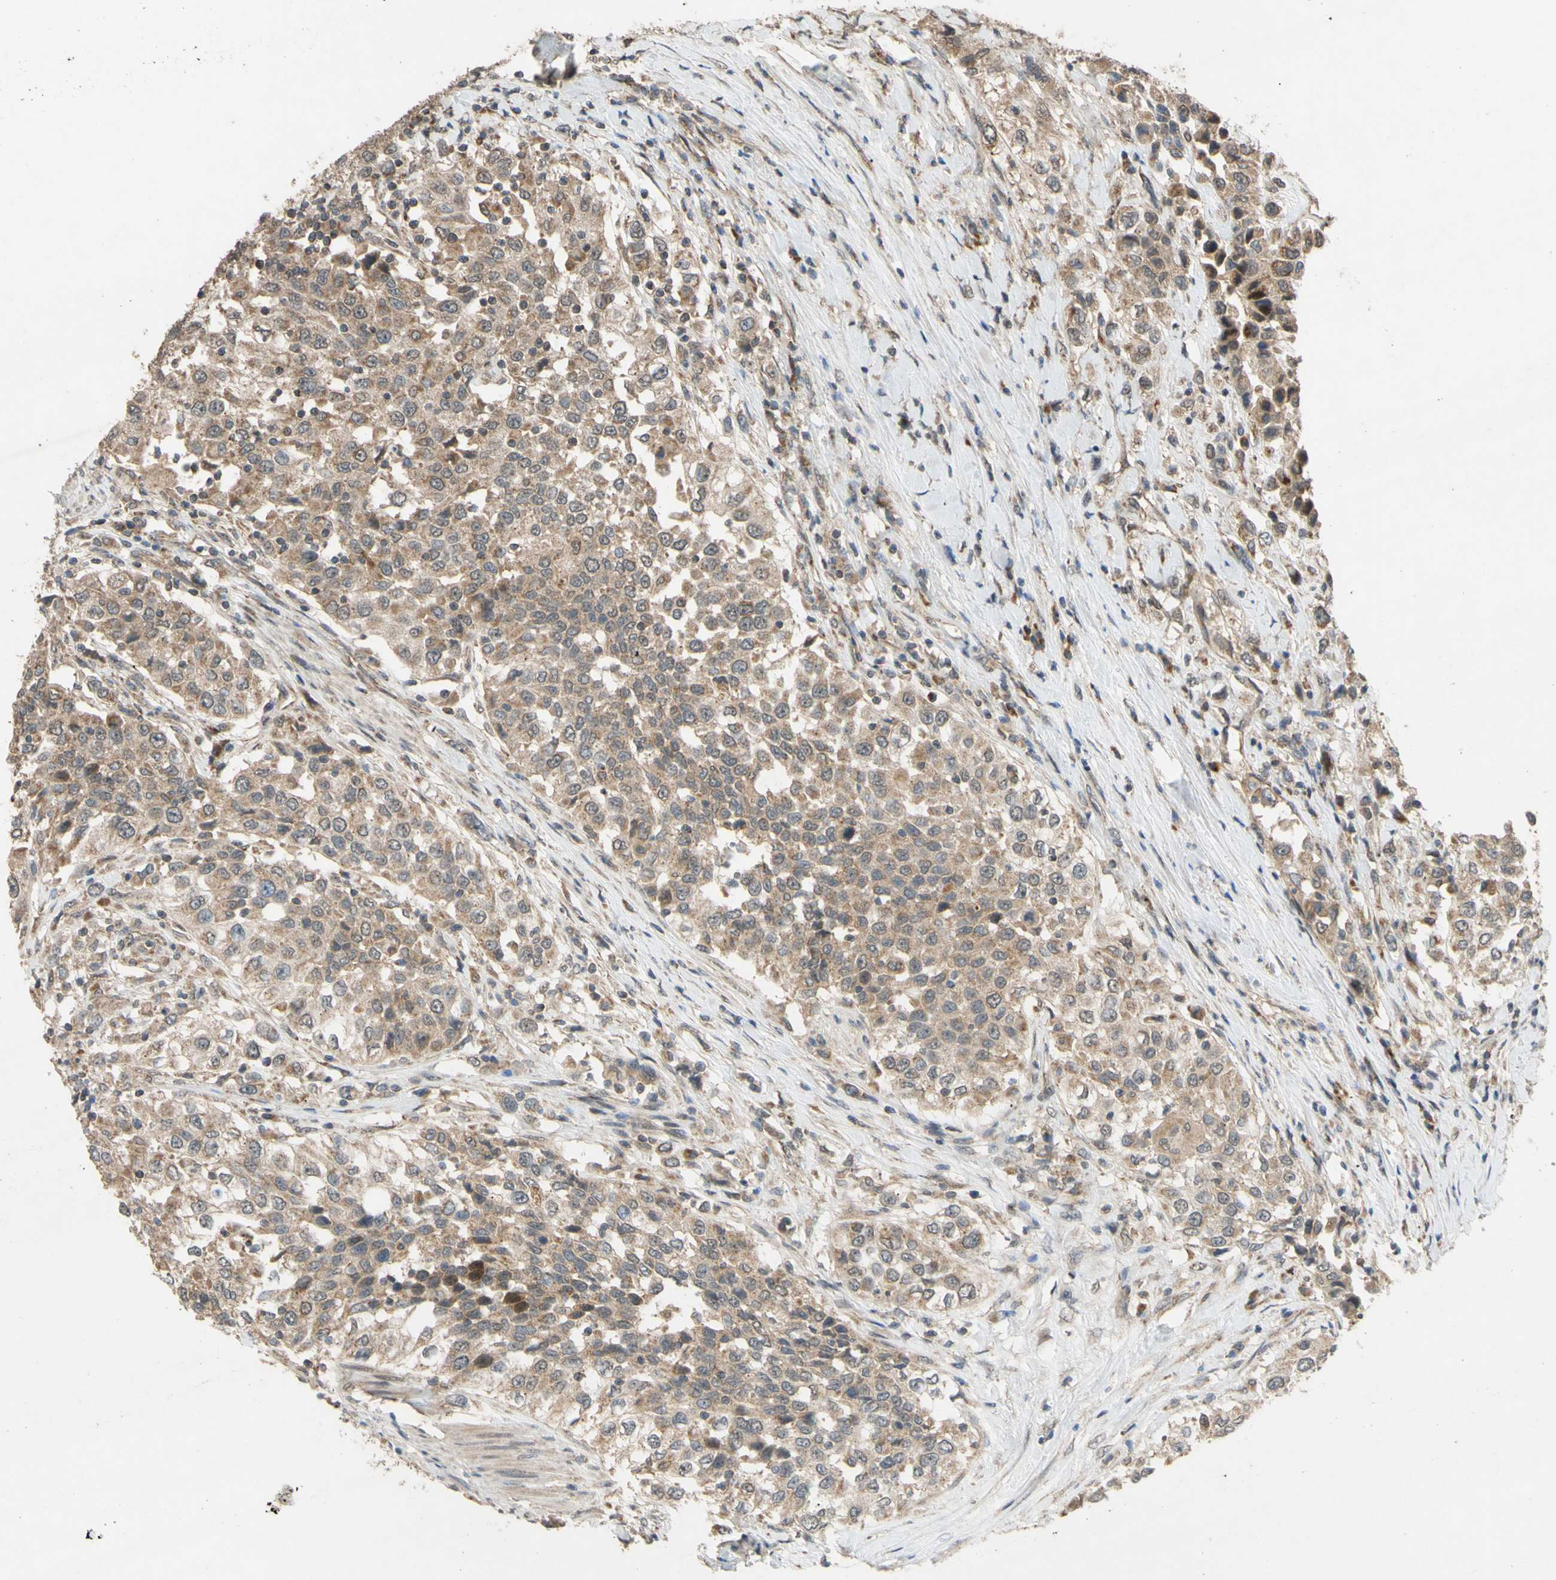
{"staining": {"intensity": "moderate", "quantity": ">75%", "location": "cytoplasmic/membranous"}, "tissue": "urothelial cancer", "cell_type": "Tumor cells", "image_type": "cancer", "snomed": [{"axis": "morphology", "description": "Urothelial carcinoma, High grade"}, {"axis": "topography", "description": "Urinary bladder"}], "caption": "A medium amount of moderate cytoplasmic/membranous expression is identified in approximately >75% of tumor cells in urothelial cancer tissue.", "gene": "CD164", "patient": {"sex": "female", "age": 80}}